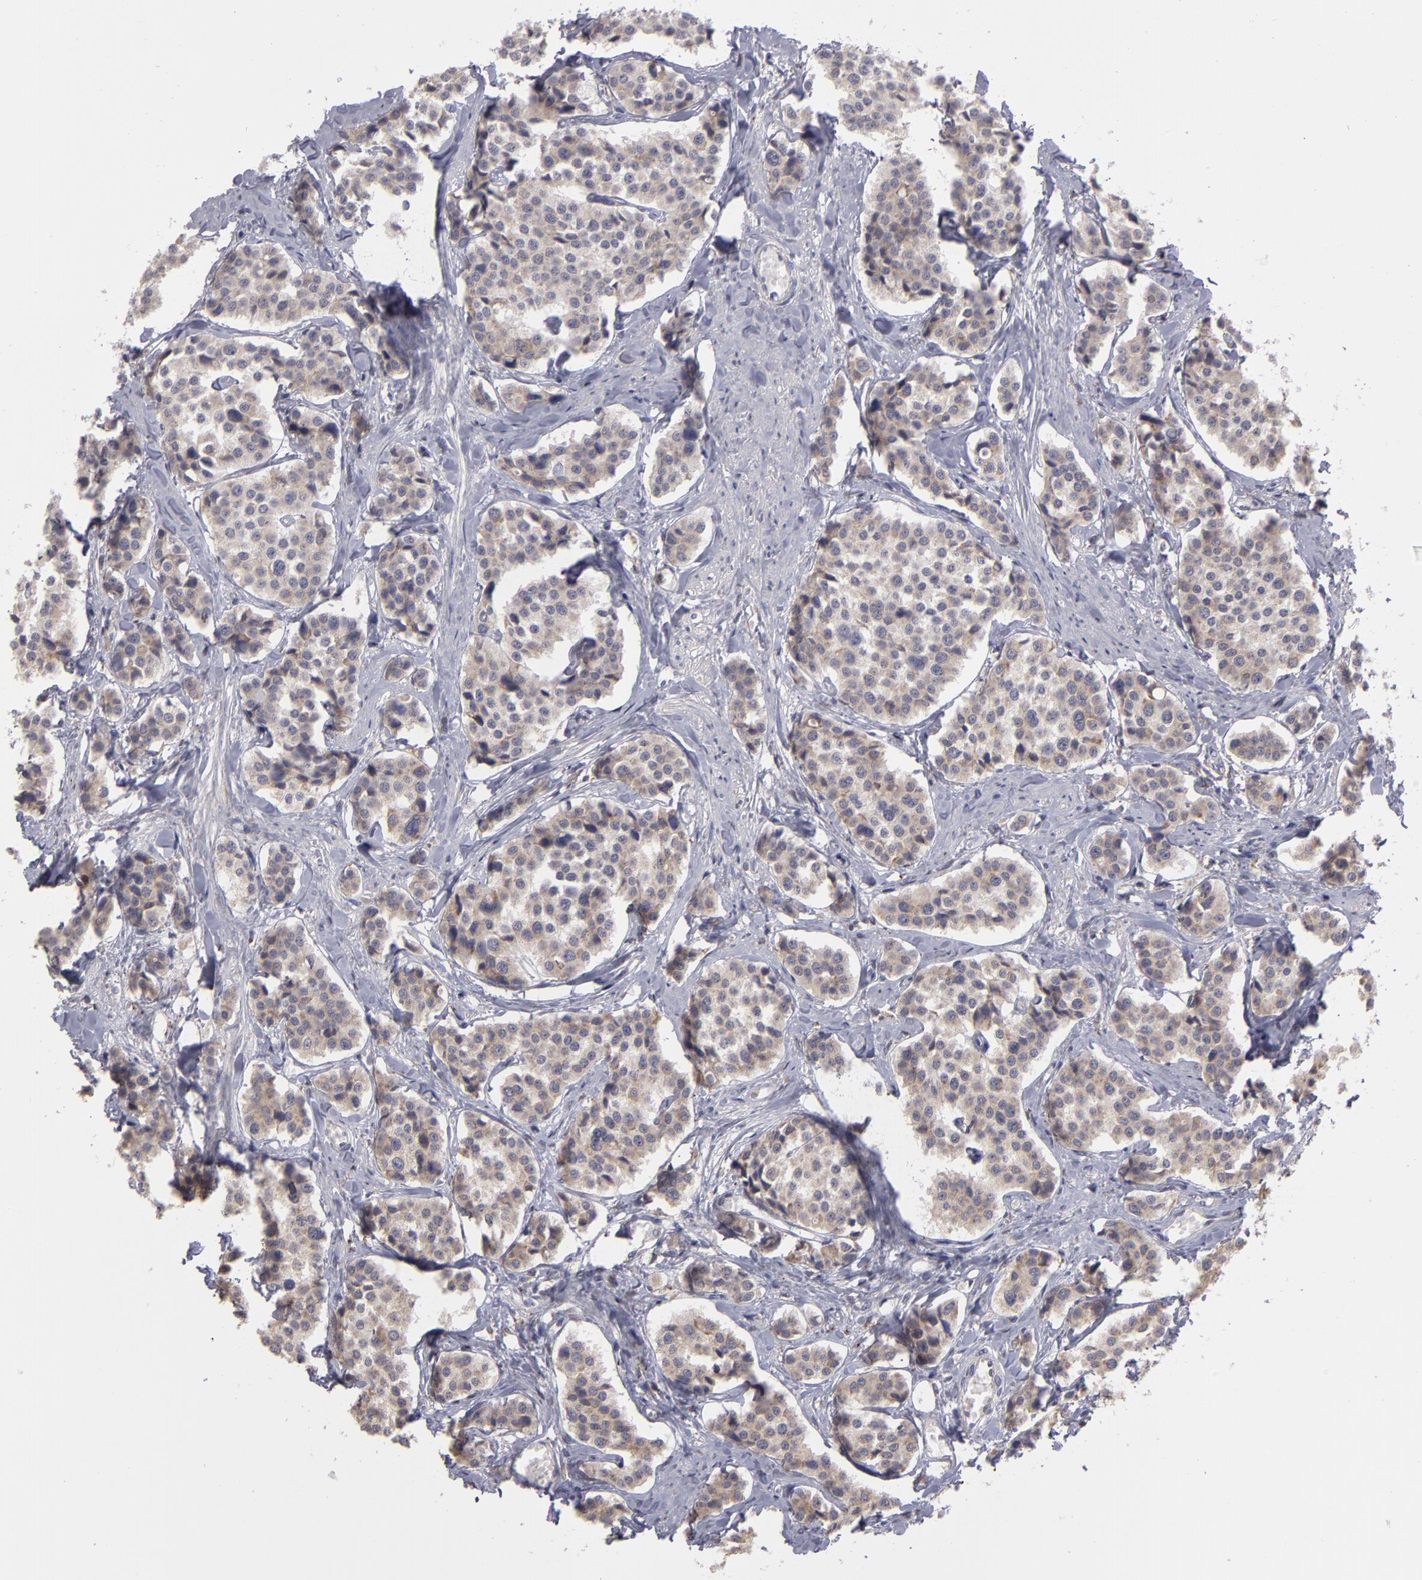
{"staining": {"intensity": "moderate", "quantity": ">75%", "location": "cytoplasmic/membranous"}, "tissue": "carcinoid", "cell_type": "Tumor cells", "image_type": "cancer", "snomed": [{"axis": "morphology", "description": "Carcinoid, malignant, NOS"}, {"axis": "topography", "description": "Small intestine"}], "caption": "This is an image of immunohistochemistry staining of carcinoid (malignant), which shows moderate staining in the cytoplasmic/membranous of tumor cells.", "gene": "MTHFD1", "patient": {"sex": "male", "age": 60}}